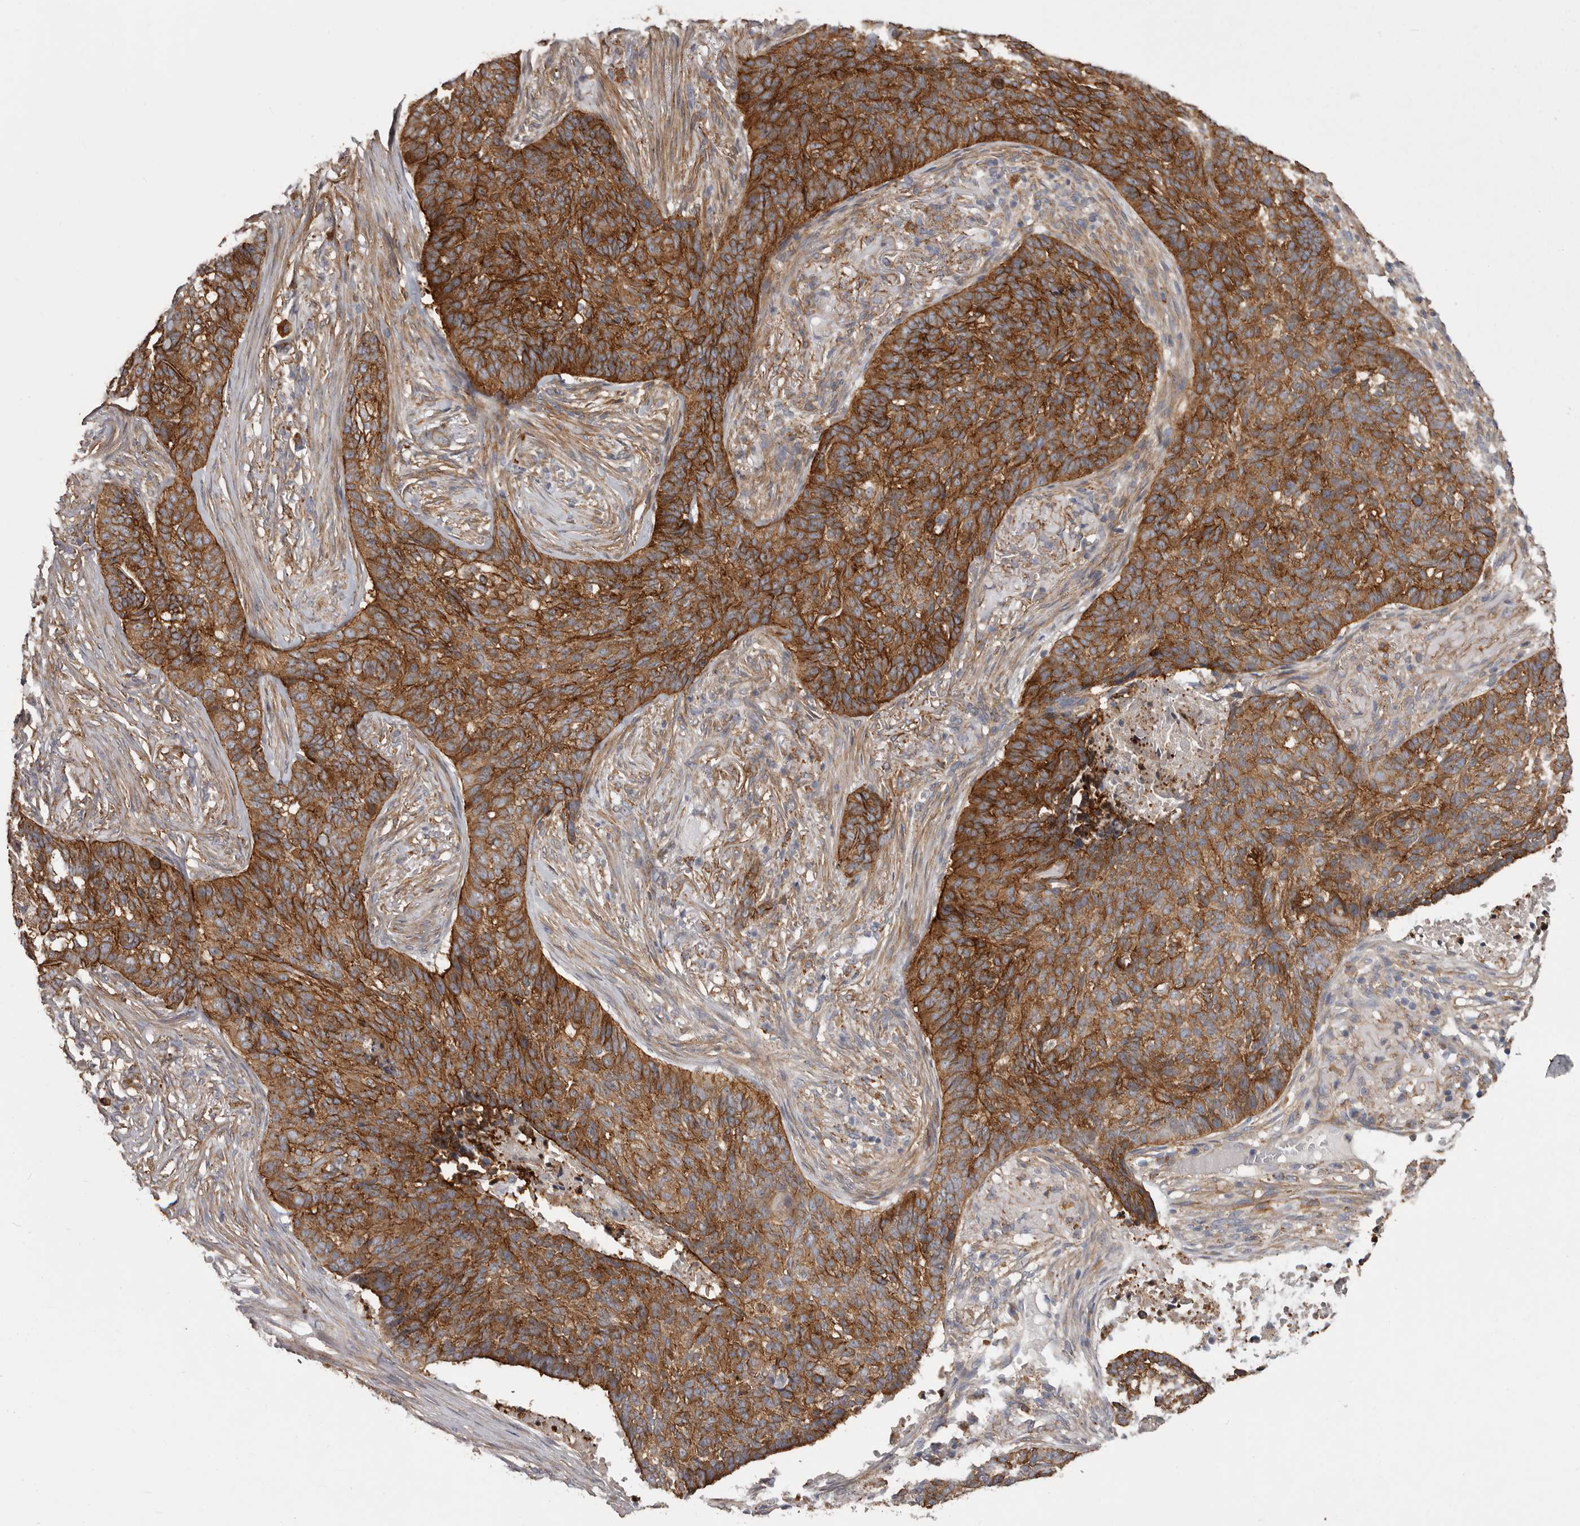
{"staining": {"intensity": "strong", "quantity": ">75%", "location": "cytoplasmic/membranous"}, "tissue": "skin cancer", "cell_type": "Tumor cells", "image_type": "cancer", "snomed": [{"axis": "morphology", "description": "Basal cell carcinoma"}, {"axis": "topography", "description": "Skin"}], "caption": "This micrograph reveals immunohistochemistry (IHC) staining of basal cell carcinoma (skin), with high strong cytoplasmic/membranous expression in about >75% of tumor cells.", "gene": "ENAH", "patient": {"sex": "male", "age": 85}}